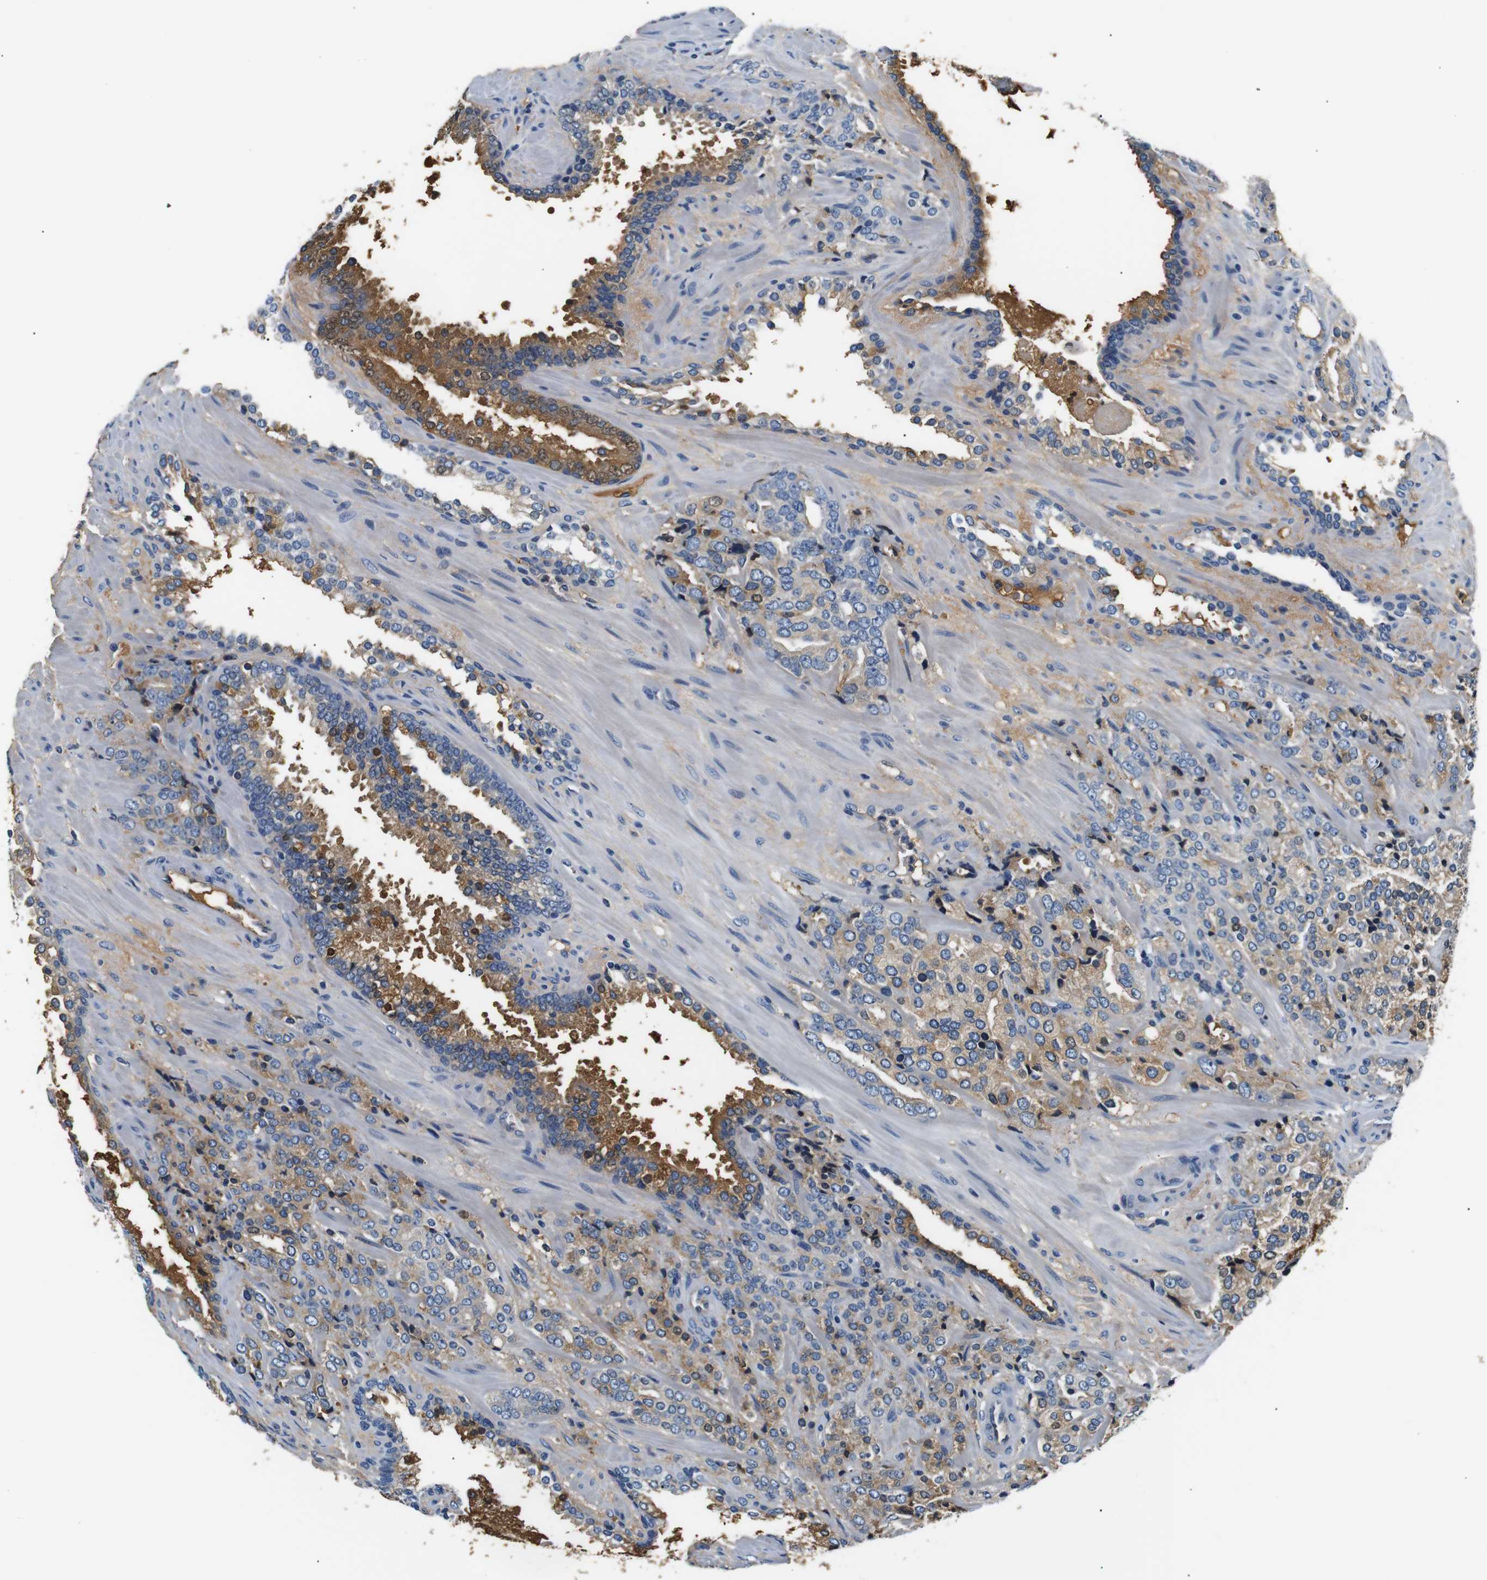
{"staining": {"intensity": "weak", "quantity": "25%-75%", "location": "cytoplasmic/membranous"}, "tissue": "prostate cancer", "cell_type": "Tumor cells", "image_type": "cancer", "snomed": [{"axis": "morphology", "description": "Adenocarcinoma, High grade"}, {"axis": "topography", "description": "Prostate"}], "caption": "Immunohistochemical staining of human prostate high-grade adenocarcinoma shows low levels of weak cytoplasmic/membranous expression in about 25%-75% of tumor cells.", "gene": "LHCGR", "patient": {"sex": "male", "age": 71}}